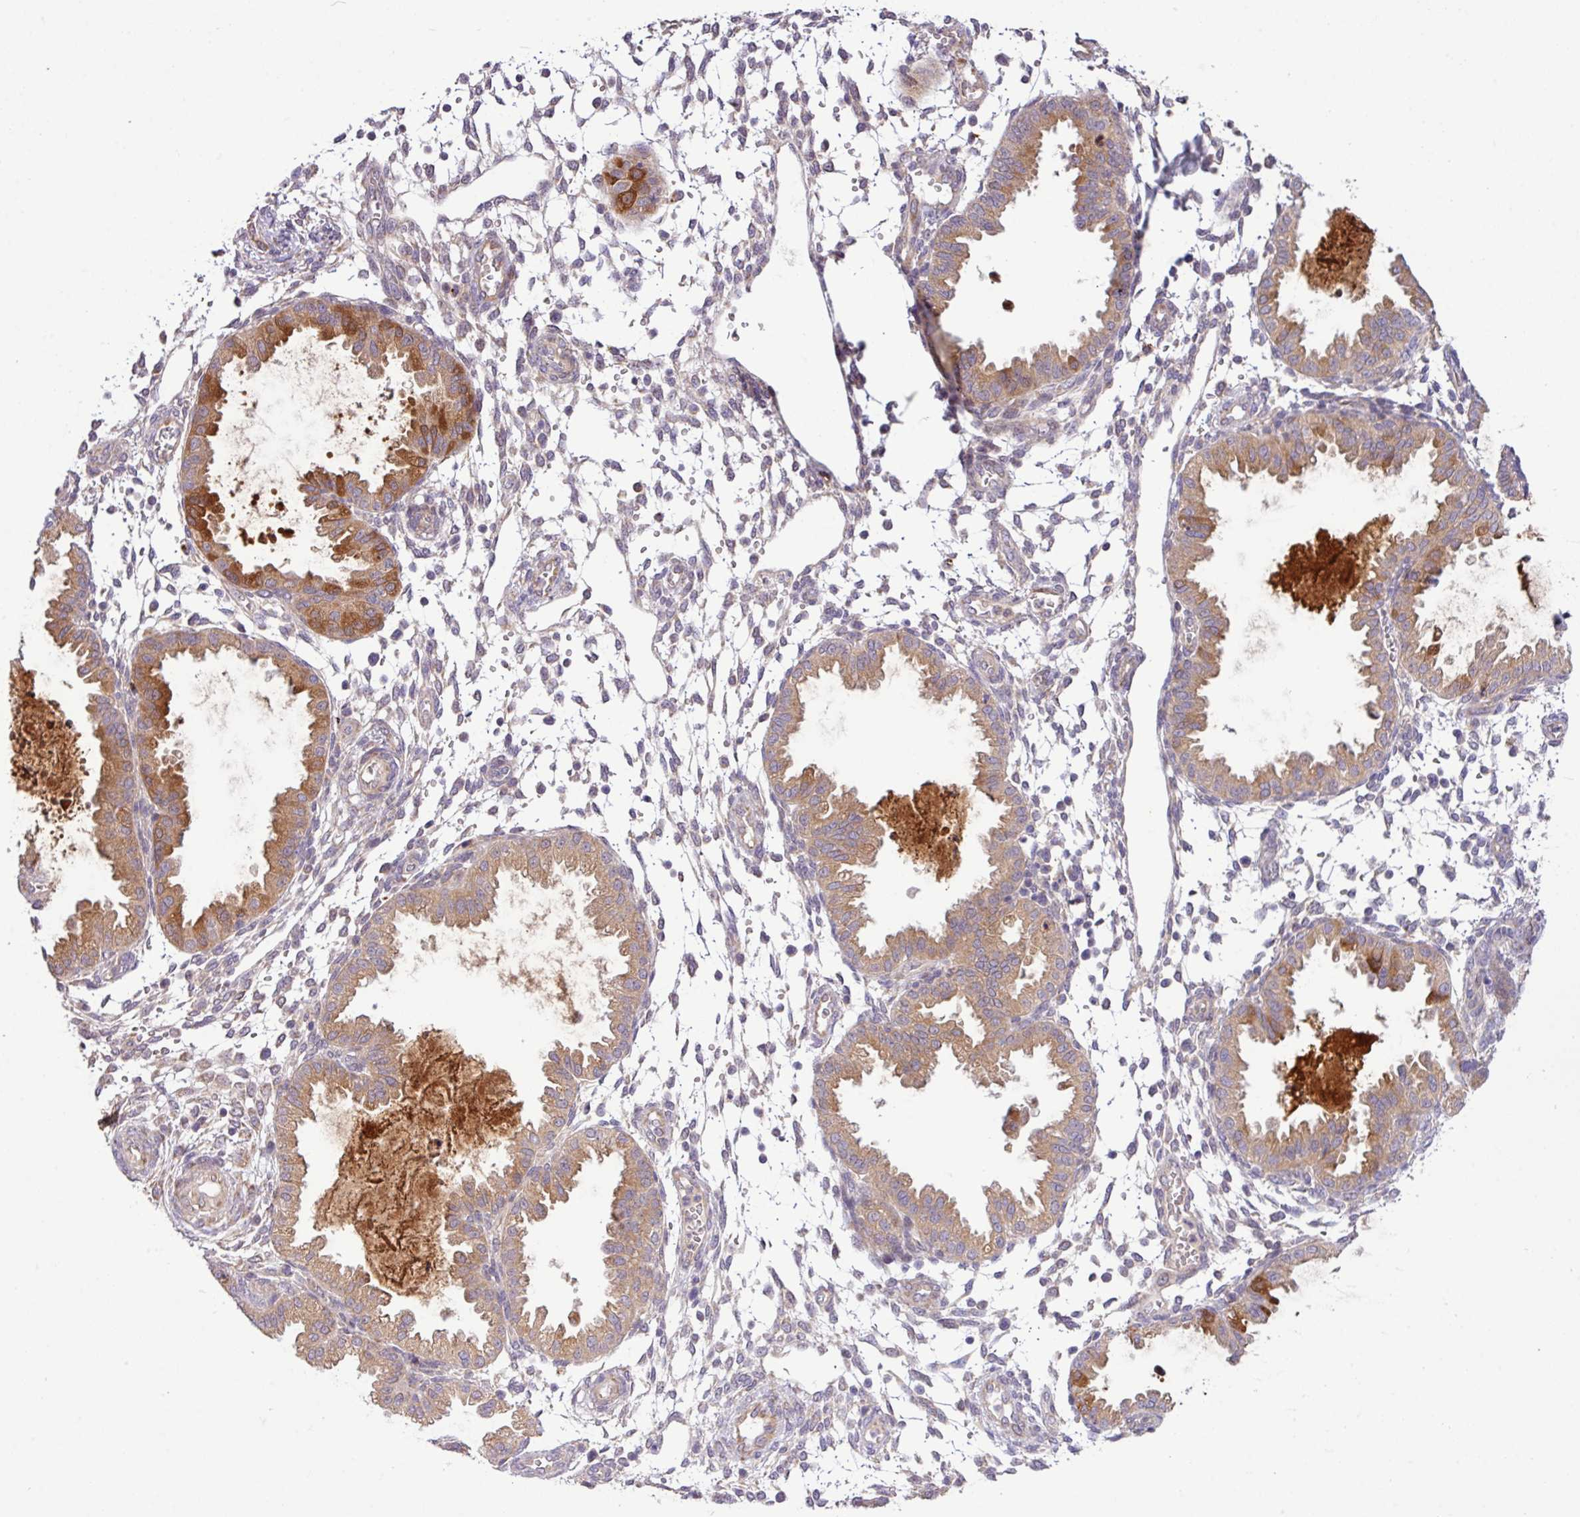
{"staining": {"intensity": "weak", "quantity": "25%-75%", "location": "cytoplasmic/membranous"}, "tissue": "endometrium", "cell_type": "Cells in endometrial stroma", "image_type": "normal", "snomed": [{"axis": "morphology", "description": "Normal tissue, NOS"}, {"axis": "topography", "description": "Endometrium"}], "caption": "Approximately 25%-75% of cells in endometrial stroma in benign endometrium reveal weak cytoplasmic/membranous protein staining as visualized by brown immunohistochemical staining.", "gene": "TM2D2", "patient": {"sex": "female", "age": 33}}